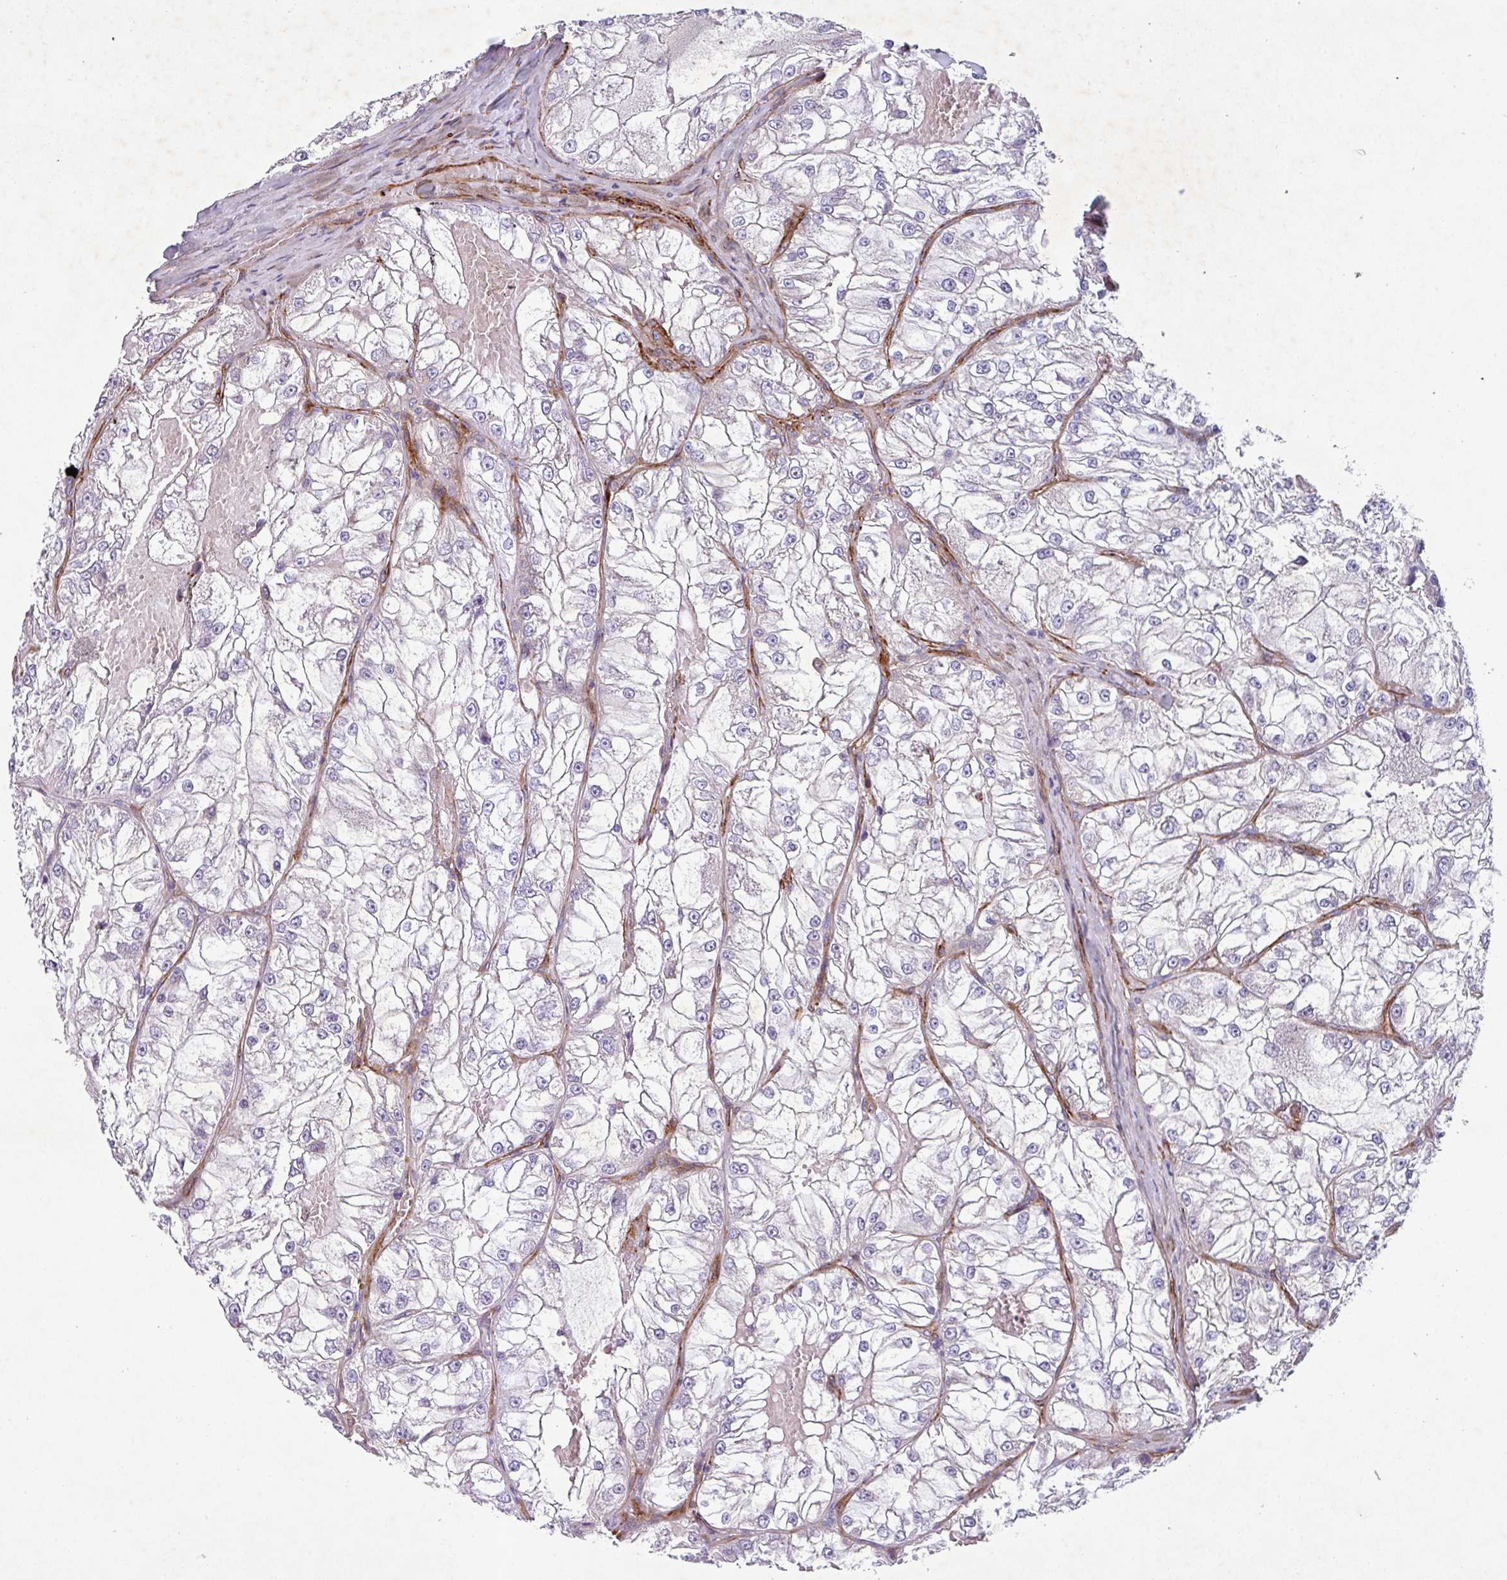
{"staining": {"intensity": "weak", "quantity": "<25%", "location": "cytoplasmic/membranous"}, "tissue": "renal cancer", "cell_type": "Tumor cells", "image_type": "cancer", "snomed": [{"axis": "morphology", "description": "Adenocarcinoma, NOS"}, {"axis": "topography", "description": "Kidney"}], "caption": "This is a image of IHC staining of adenocarcinoma (renal), which shows no staining in tumor cells.", "gene": "ATP2C2", "patient": {"sex": "female", "age": 72}}